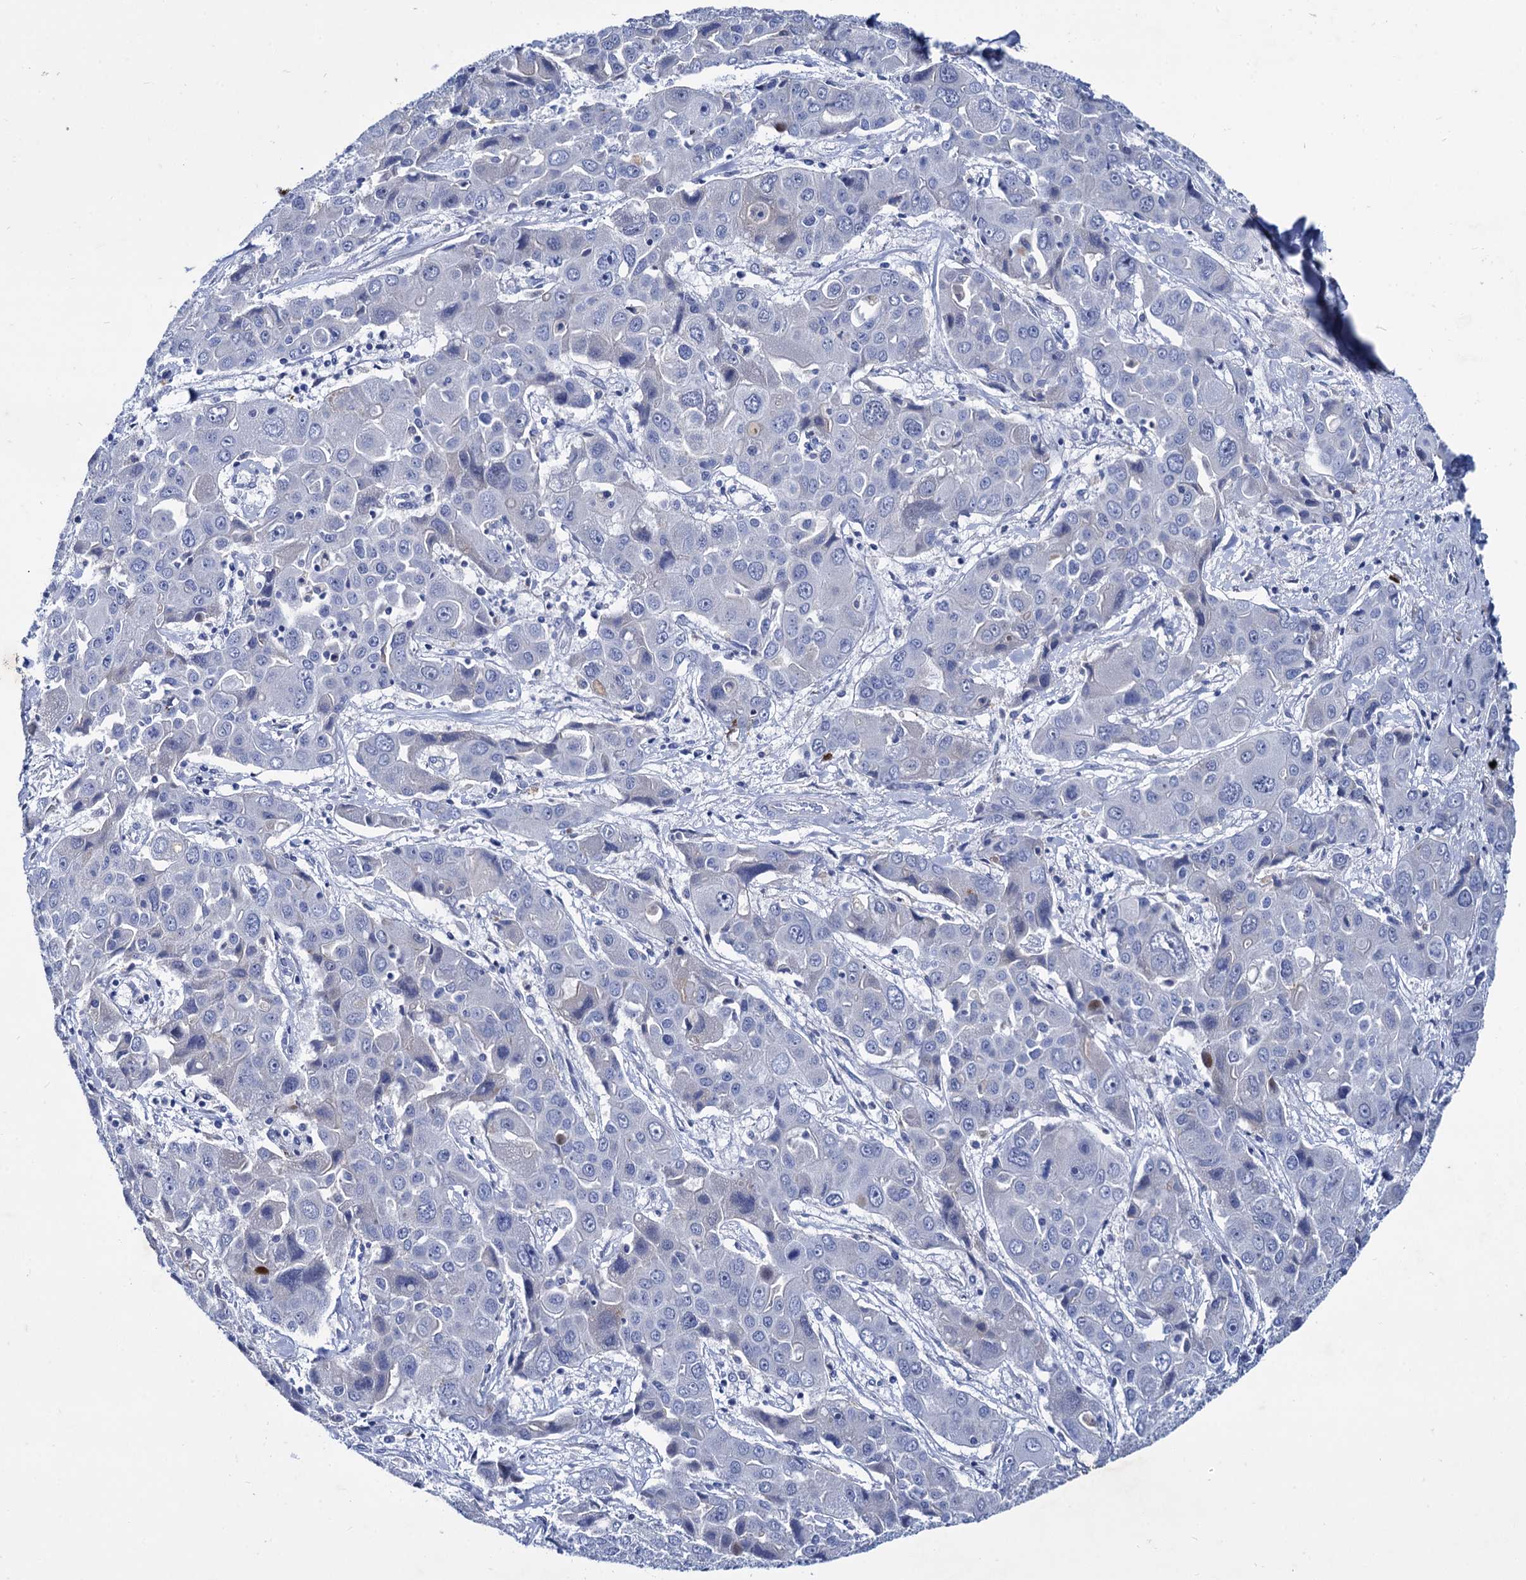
{"staining": {"intensity": "negative", "quantity": "none", "location": "none"}, "tissue": "liver cancer", "cell_type": "Tumor cells", "image_type": "cancer", "snomed": [{"axis": "morphology", "description": "Cholangiocarcinoma"}, {"axis": "topography", "description": "Liver"}], "caption": "Liver cancer stained for a protein using IHC demonstrates no positivity tumor cells.", "gene": "TMEM72", "patient": {"sex": "male", "age": 67}}